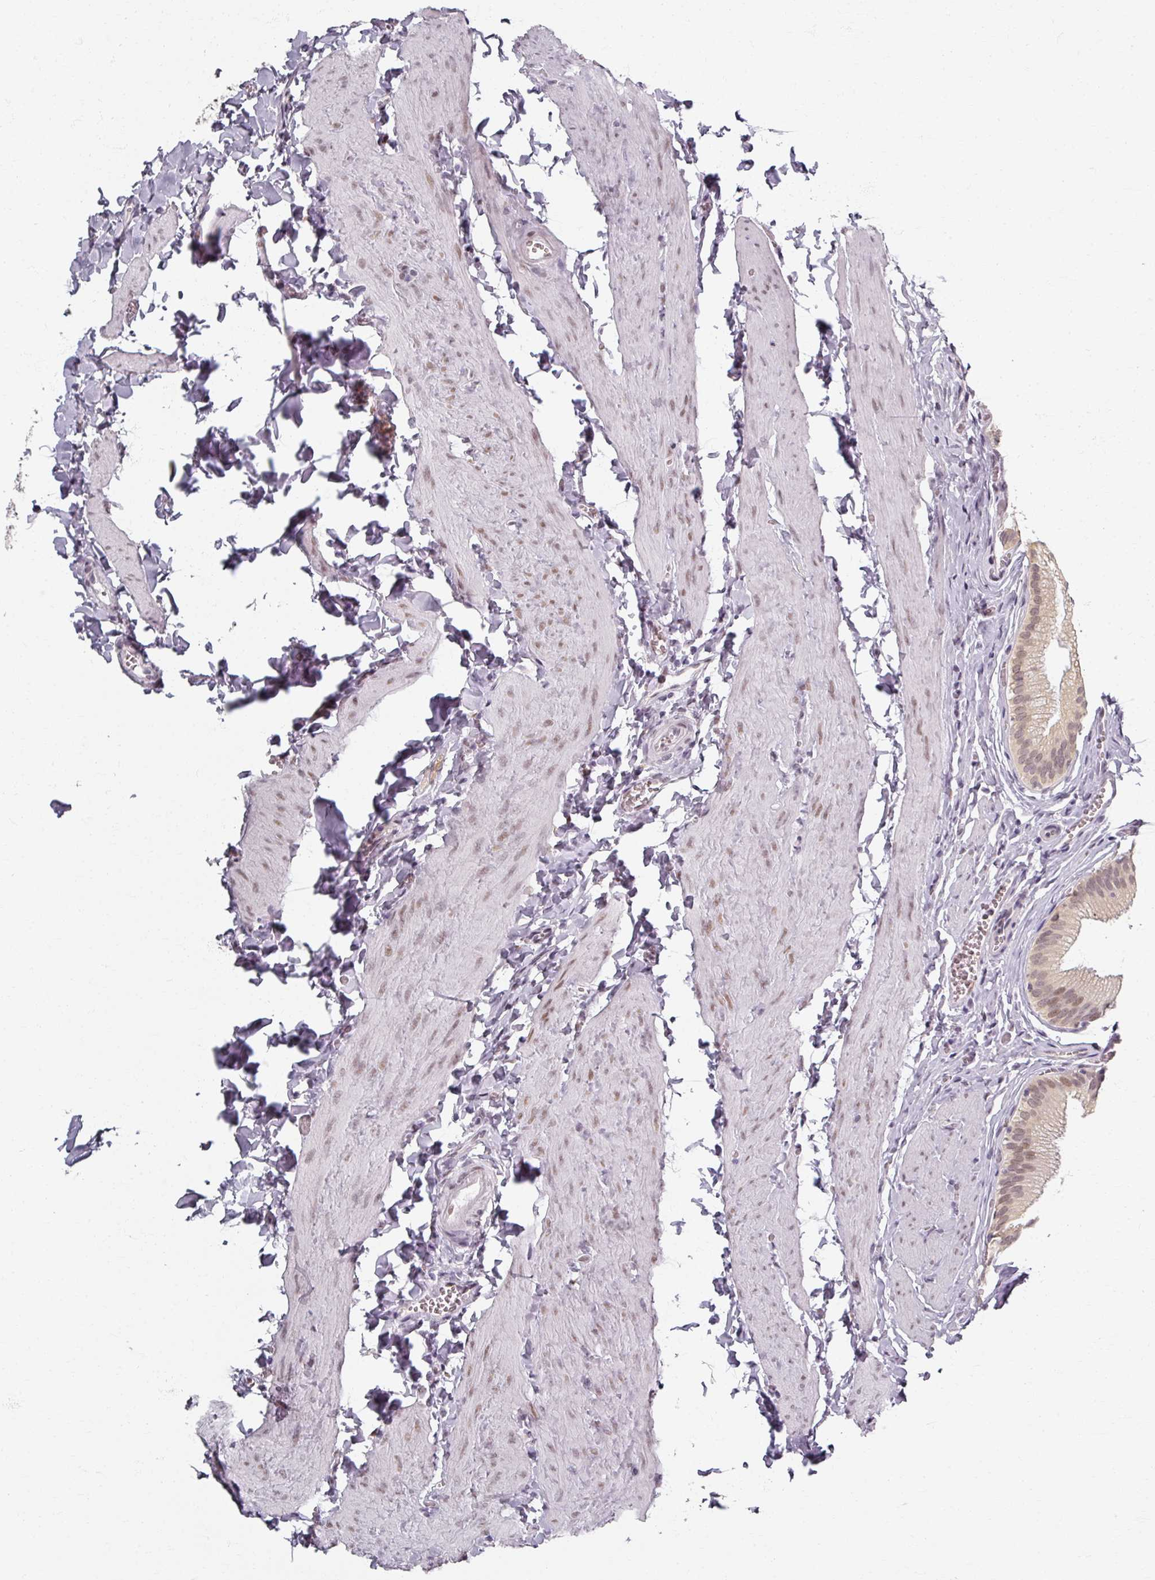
{"staining": {"intensity": "moderate", "quantity": "25%-75%", "location": "nuclear"}, "tissue": "gallbladder", "cell_type": "Glandular cells", "image_type": "normal", "snomed": [{"axis": "morphology", "description": "Normal tissue, NOS"}, {"axis": "topography", "description": "Gallbladder"}, {"axis": "topography", "description": "Peripheral nerve tissue"}], "caption": "This image shows immunohistochemistry (IHC) staining of normal human gallbladder, with medium moderate nuclear staining in approximately 25%-75% of glandular cells.", "gene": "RIPOR3", "patient": {"sex": "male", "age": 17}}